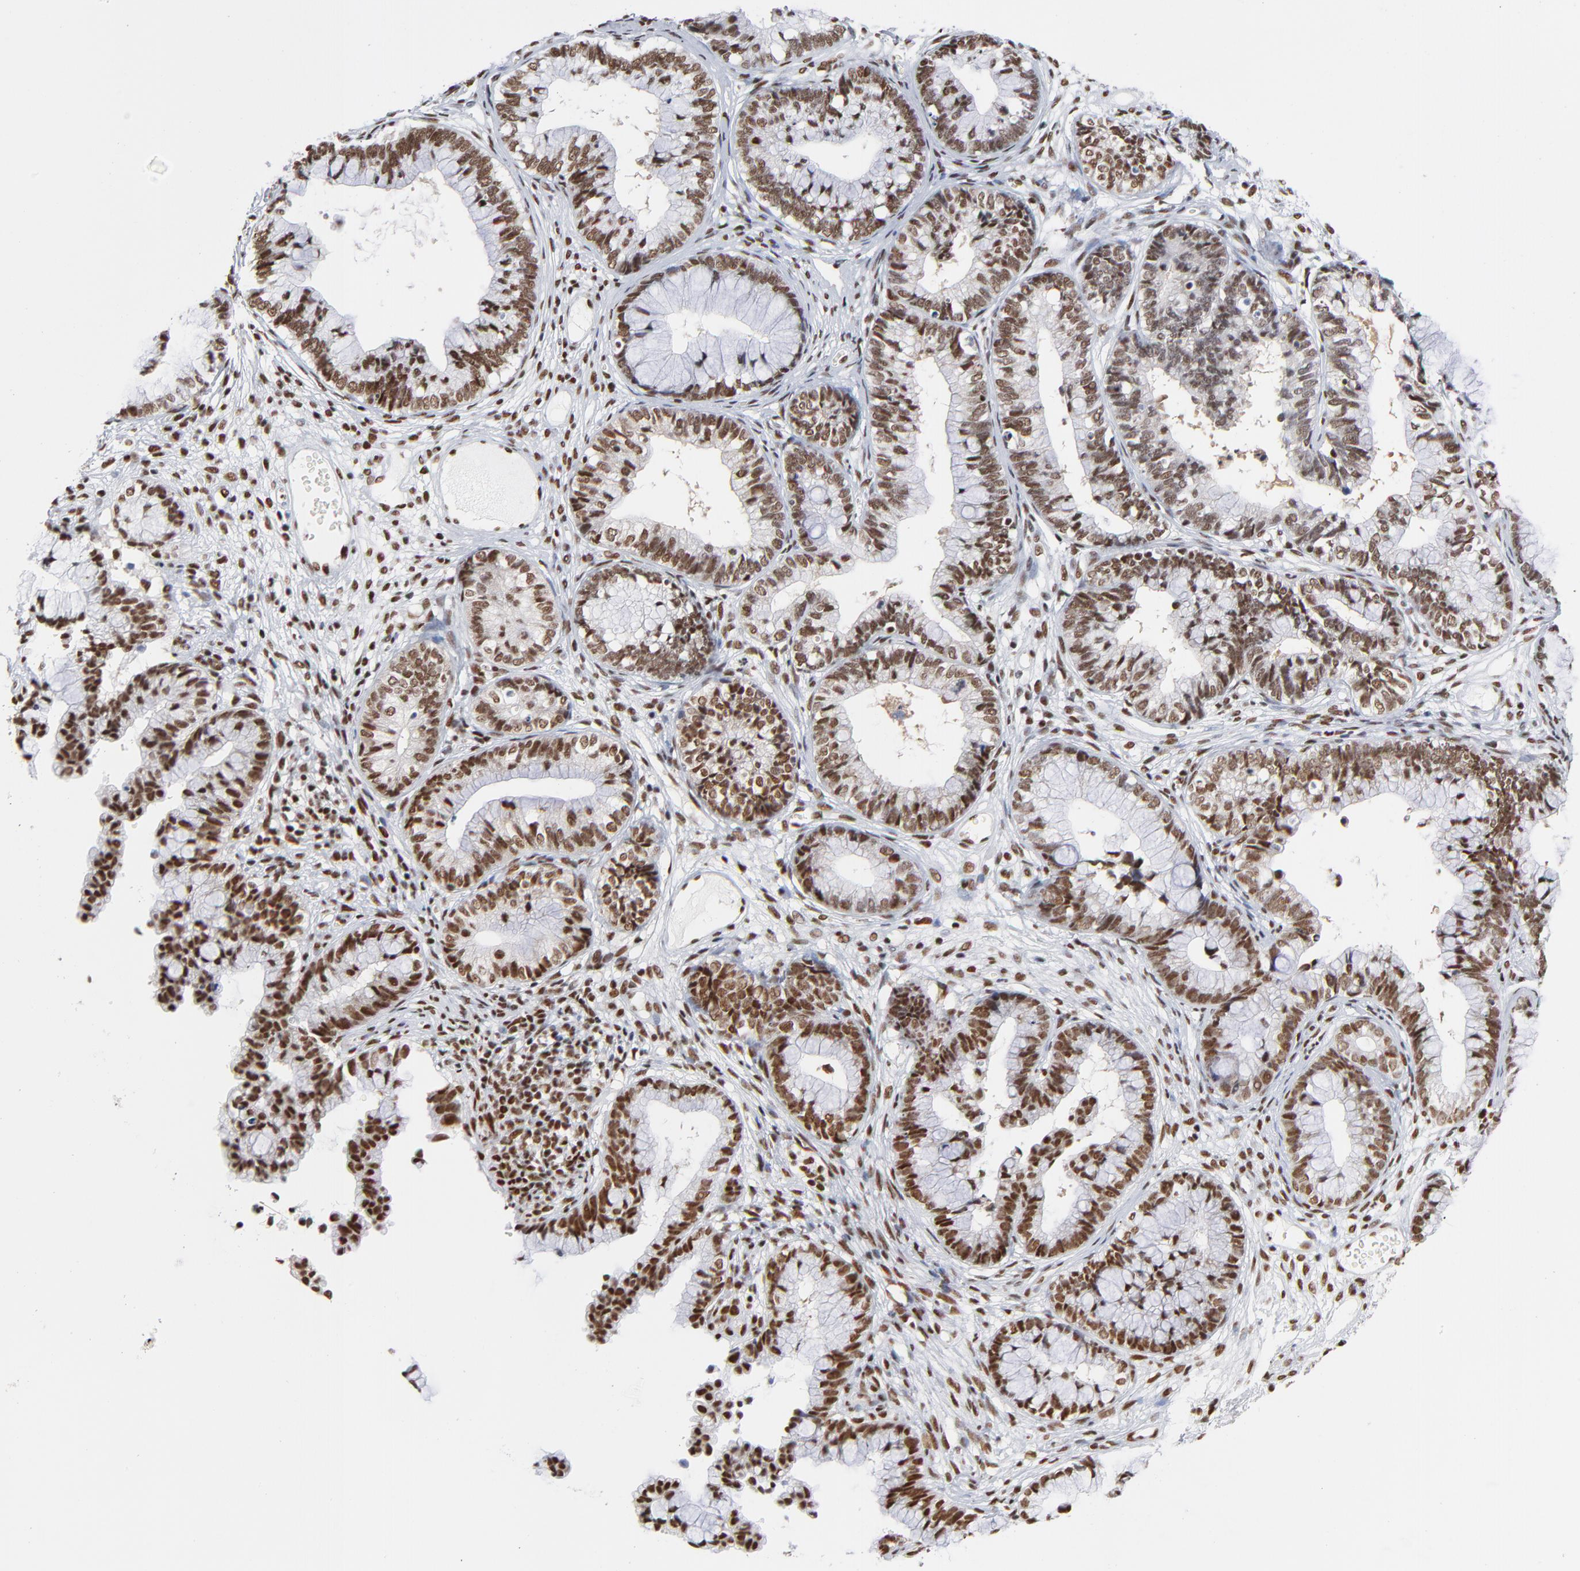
{"staining": {"intensity": "strong", "quantity": ">75%", "location": "nuclear"}, "tissue": "cervical cancer", "cell_type": "Tumor cells", "image_type": "cancer", "snomed": [{"axis": "morphology", "description": "Adenocarcinoma, NOS"}, {"axis": "topography", "description": "Cervix"}], "caption": "Immunohistochemical staining of human adenocarcinoma (cervical) exhibits high levels of strong nuclear expression in approximately >75% of tumor cells. The staining was performed using DAB (3,3'-diaminobenzidine), with brown indicating positive protein expression. Nuclei are stained blue with hematoxylin.", "gene": "CREB1", "patient": {"sex": "female", "age": 44}}